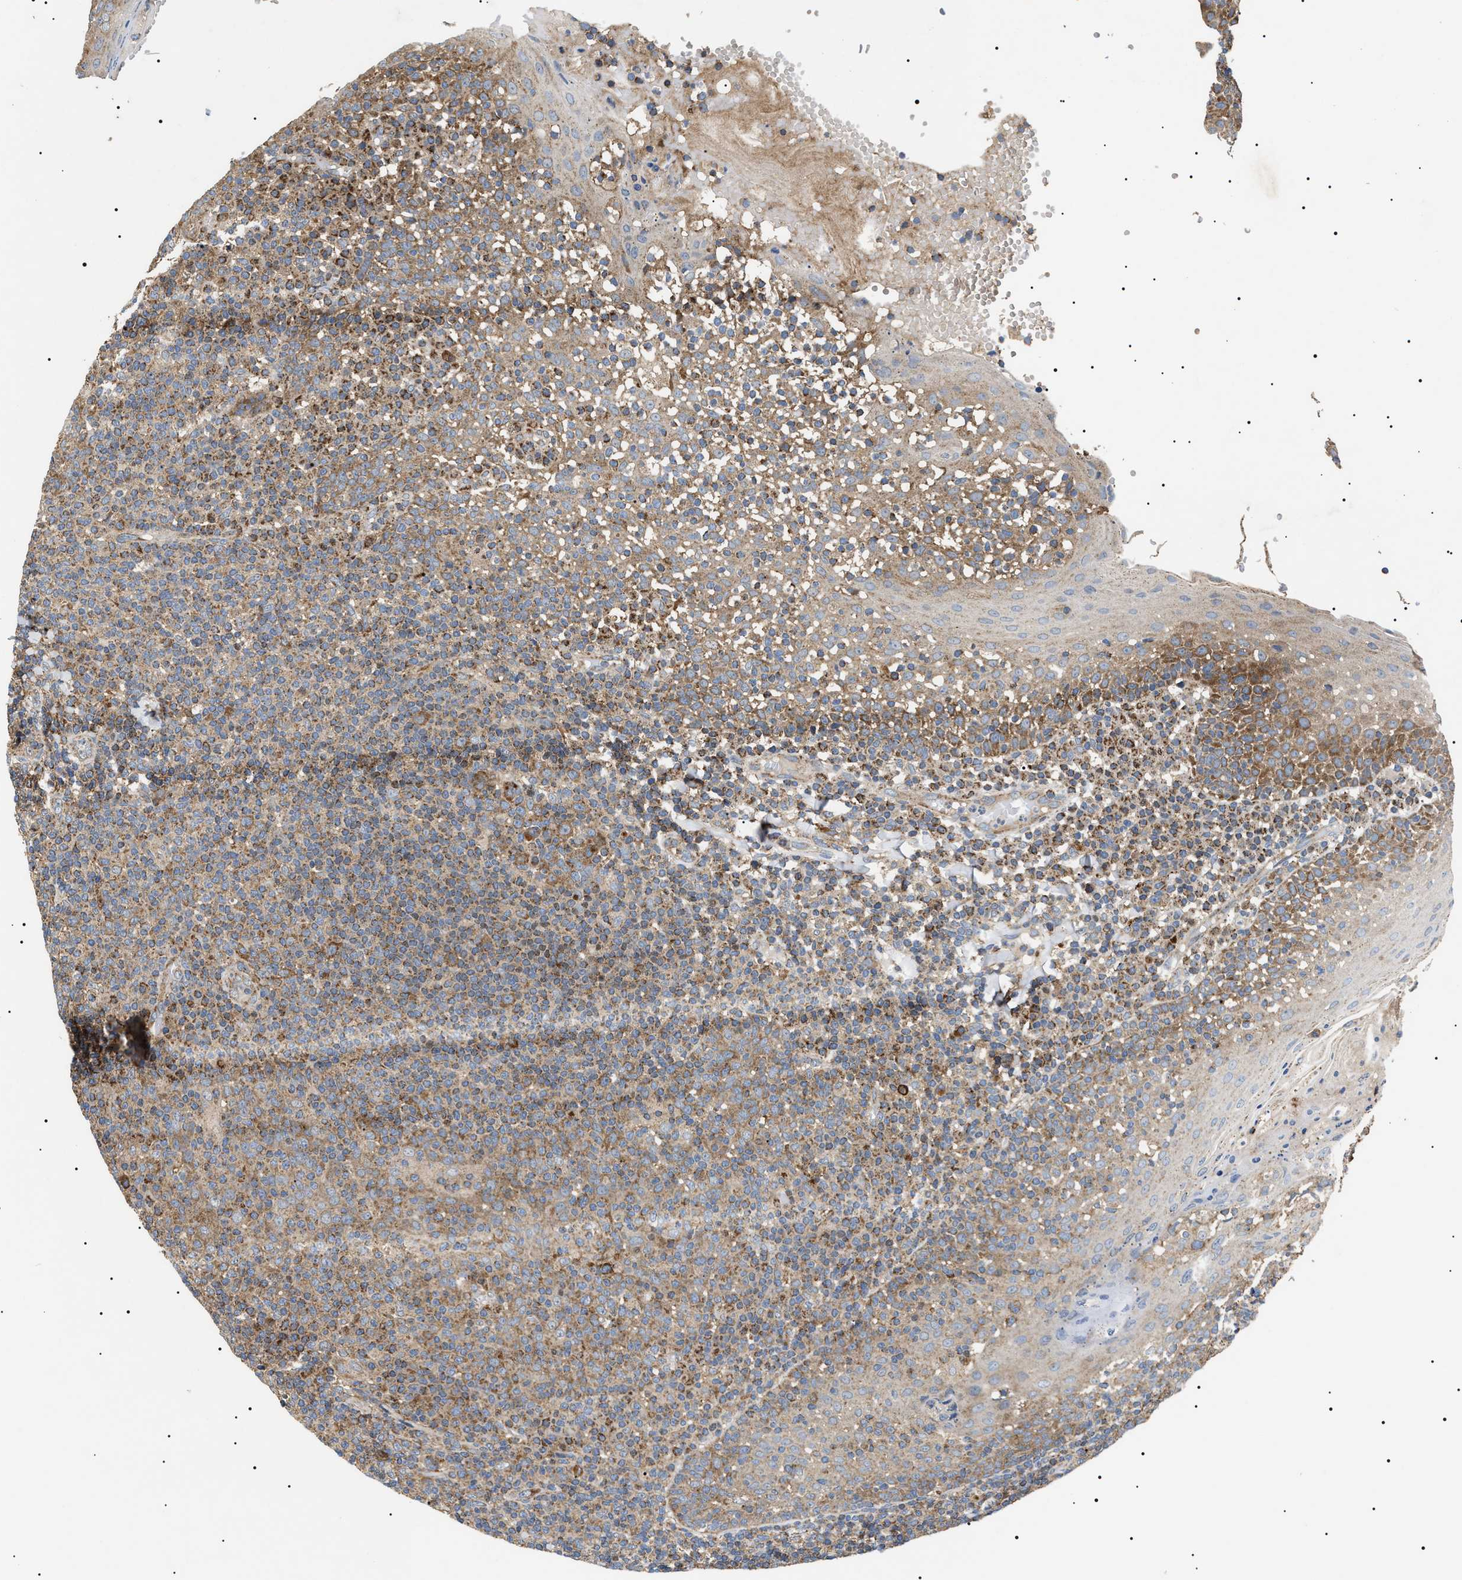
{"staining": {"intensity": "moderate", "quantity": ">75%", "location": "cytoplasmic/membranous"}, "tissue": "tonsil", "cell_type": "Germinal center cells", "image_type": "normal", "snomed": [{"axis": "morphology", "description": "Normal tissue, NOS"}, {"axis": "topography", "description": "Tonsil"}], "caption": "Protein staining reveals moderate cytoplasmic/membranous staining in approximately >75% of germinal center cells in normal tonsil.", "gene": "OXSM", "patient": {"sex": "female", "age": 19}}